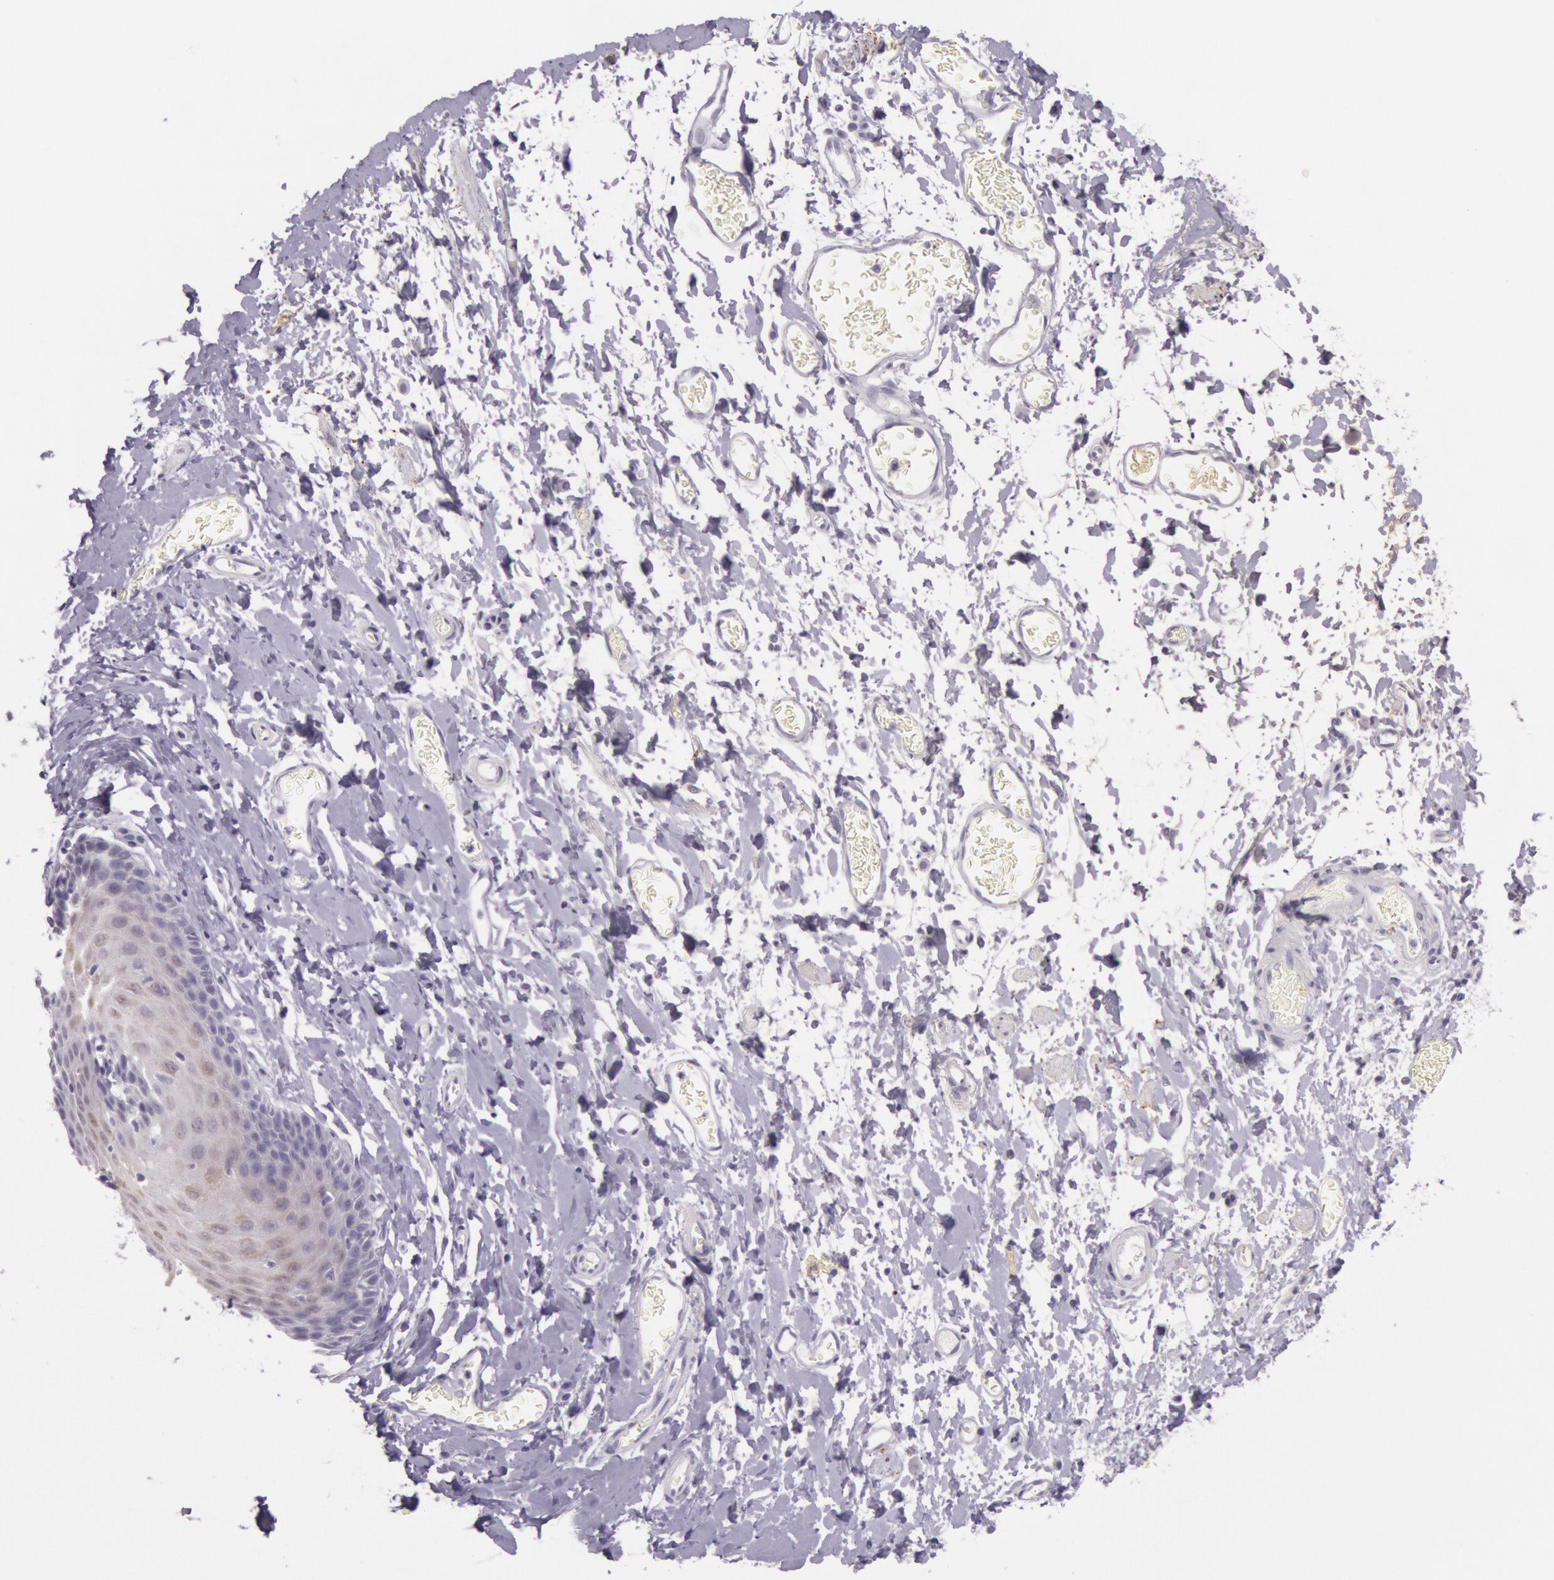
{"staining": {"intensity": "negative", "quantity": "none", "location": "none"}, "tissue": "esophagus", "cell_type": "Squamous epithelial cells", "image_type": "normal", "snomed": [{"axis": "morphology", "description": "Normal tissue, NOS"}, {"axis": "topography", "description": "Esophagus"}], "caption": "Immunohistochemistry photomicrograph of benign esophagus: esophagus stained with DAB exhibits no significant protein positivity in squamous epithelial cells. (DAB (3,3'-diaminobenzidine) IHC, high magnification).", "gene": "CKB", "patient": {"sex": "male", "age": 70}}